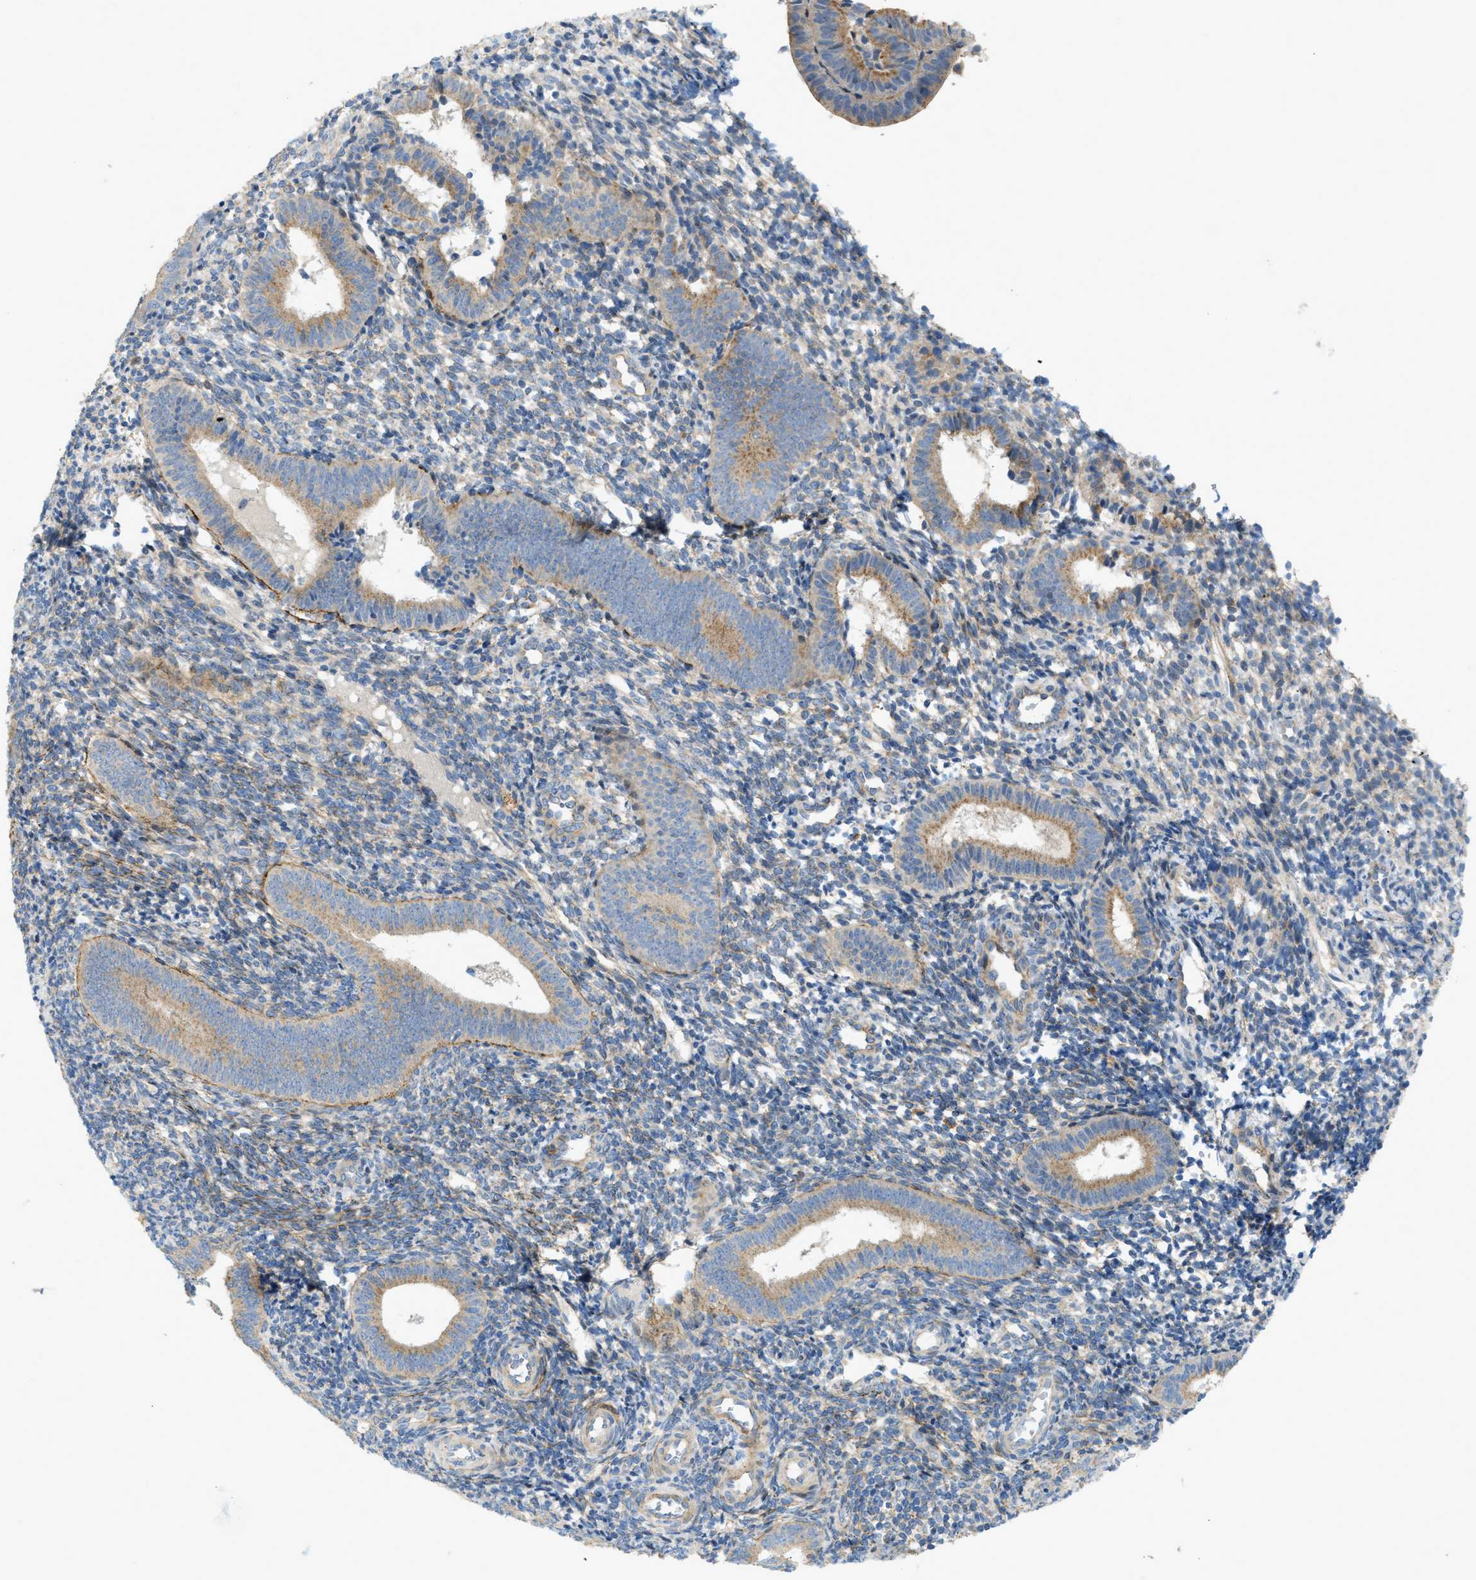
{"staining": {"intensity": "negative", "quantity": "none", "location": "none"}, "tissue": "endometrium", "cell_type": "Cells in endometrial stroma", "image_type": "normal", "snomed": [{"axis": "morphology", "description": "Normal tissue, NOS"}, {"axis": "topography", "description": "Uterus"}, {"axis": "topography", "description": "Endometrium"}], "caption": "An immunohistochemistry image of unremarkable endometrium is shown. There is no staining in cells in endometrial stroma of endometrium.", "gene": "LMBRD1", "patient": {"sex": "female", "age": 33}}